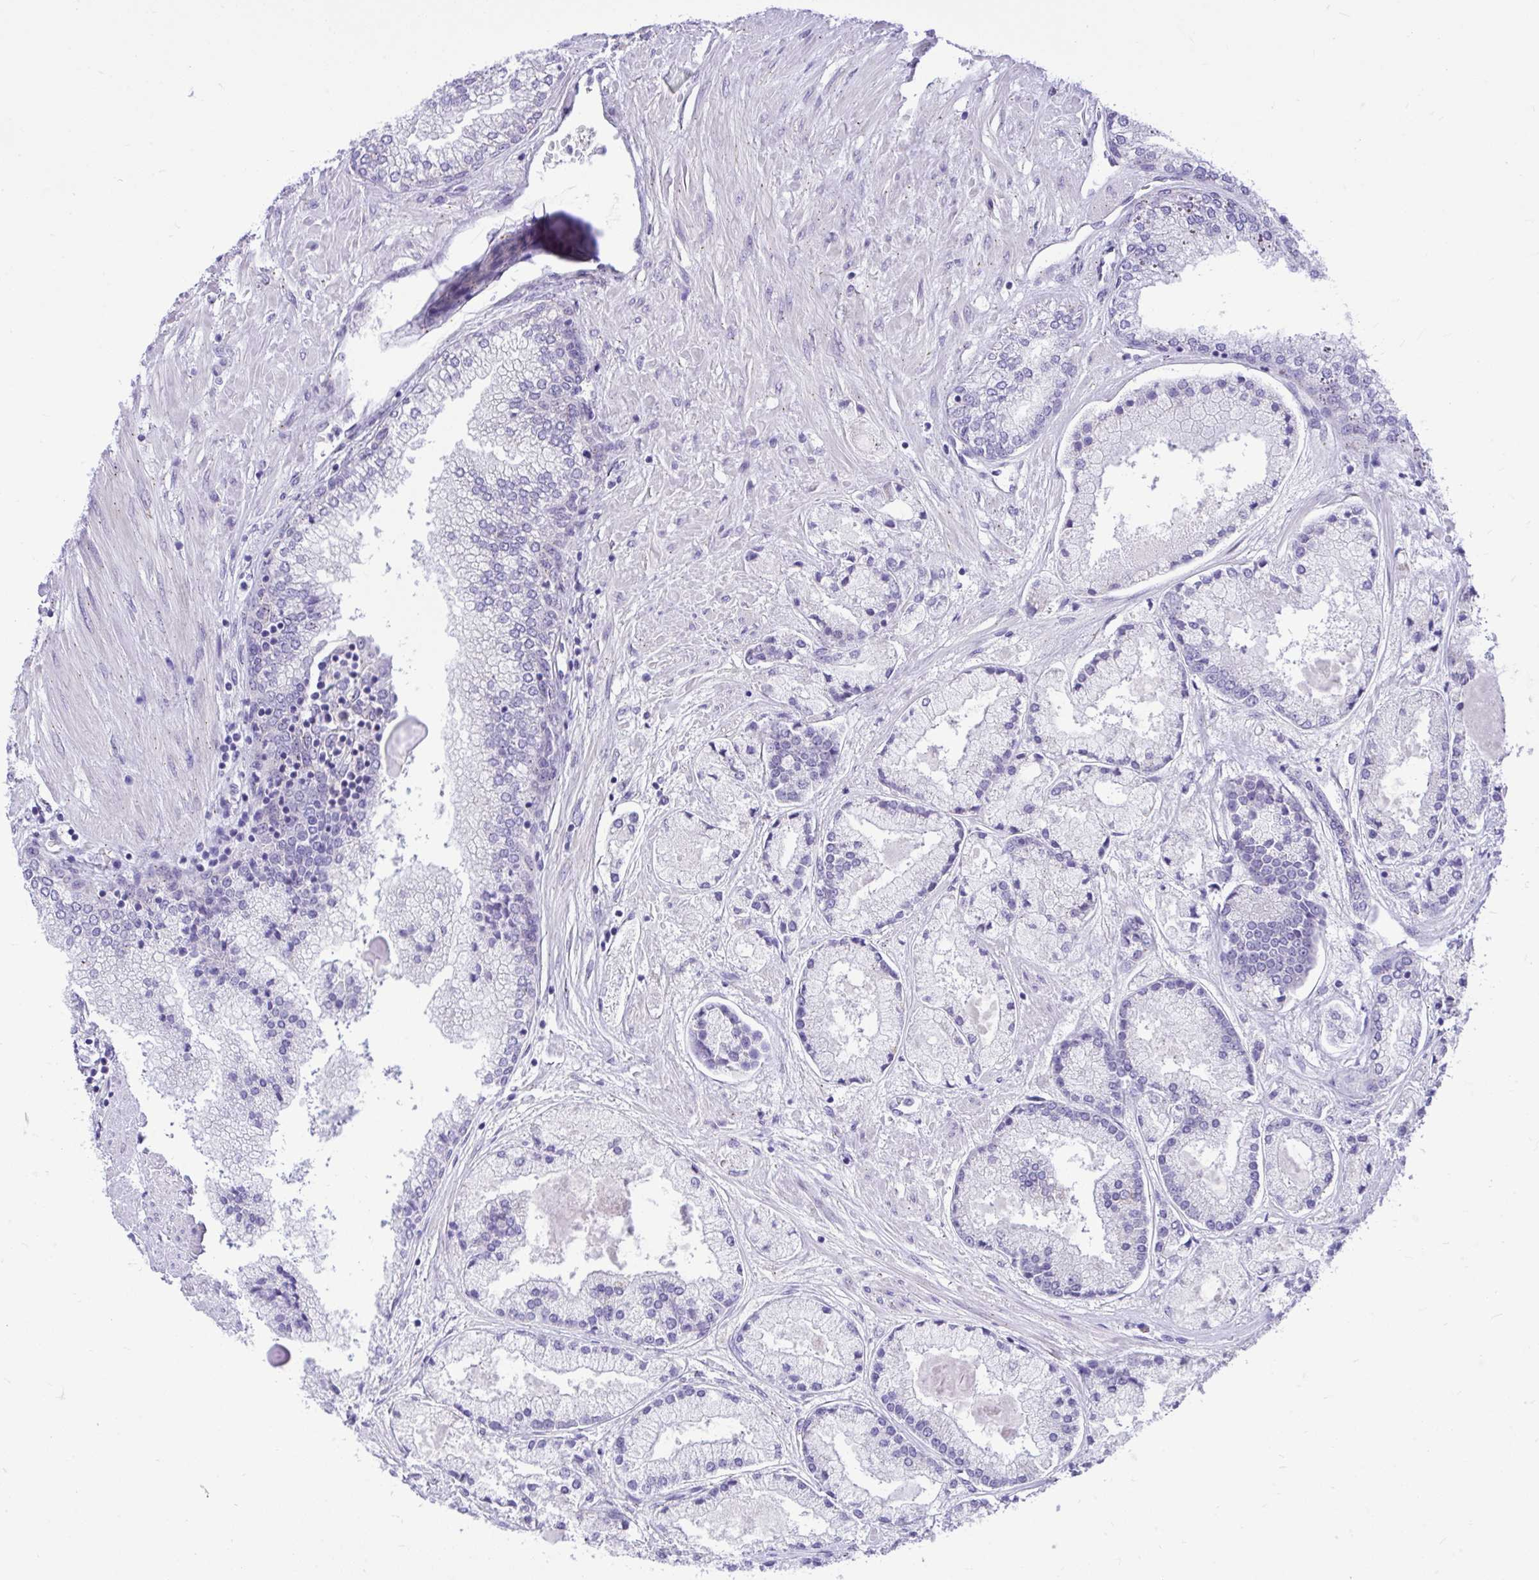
{"staining": {"intensity": "negative", "quantity": "none", "location": "none"}, "tissue": "prostate cancer", "cell_type": "Tumor cells", "image_type": "cancer", "snomed": [{"axis": "morphology", "description": "Adenocarcinoma, High grade"}, {"axis": "topography", "description": "Prostate"}], "caption": "Protein analysis of prostate cancer reveals no significant staining in tumor cells. (DAB (3,3'-diaminobenzidine) immunohistochemistry (IHC) with hematoxylin counter stain).", "gene": "CEACAM18", "patient": {"sex": "male", "age": 67}}